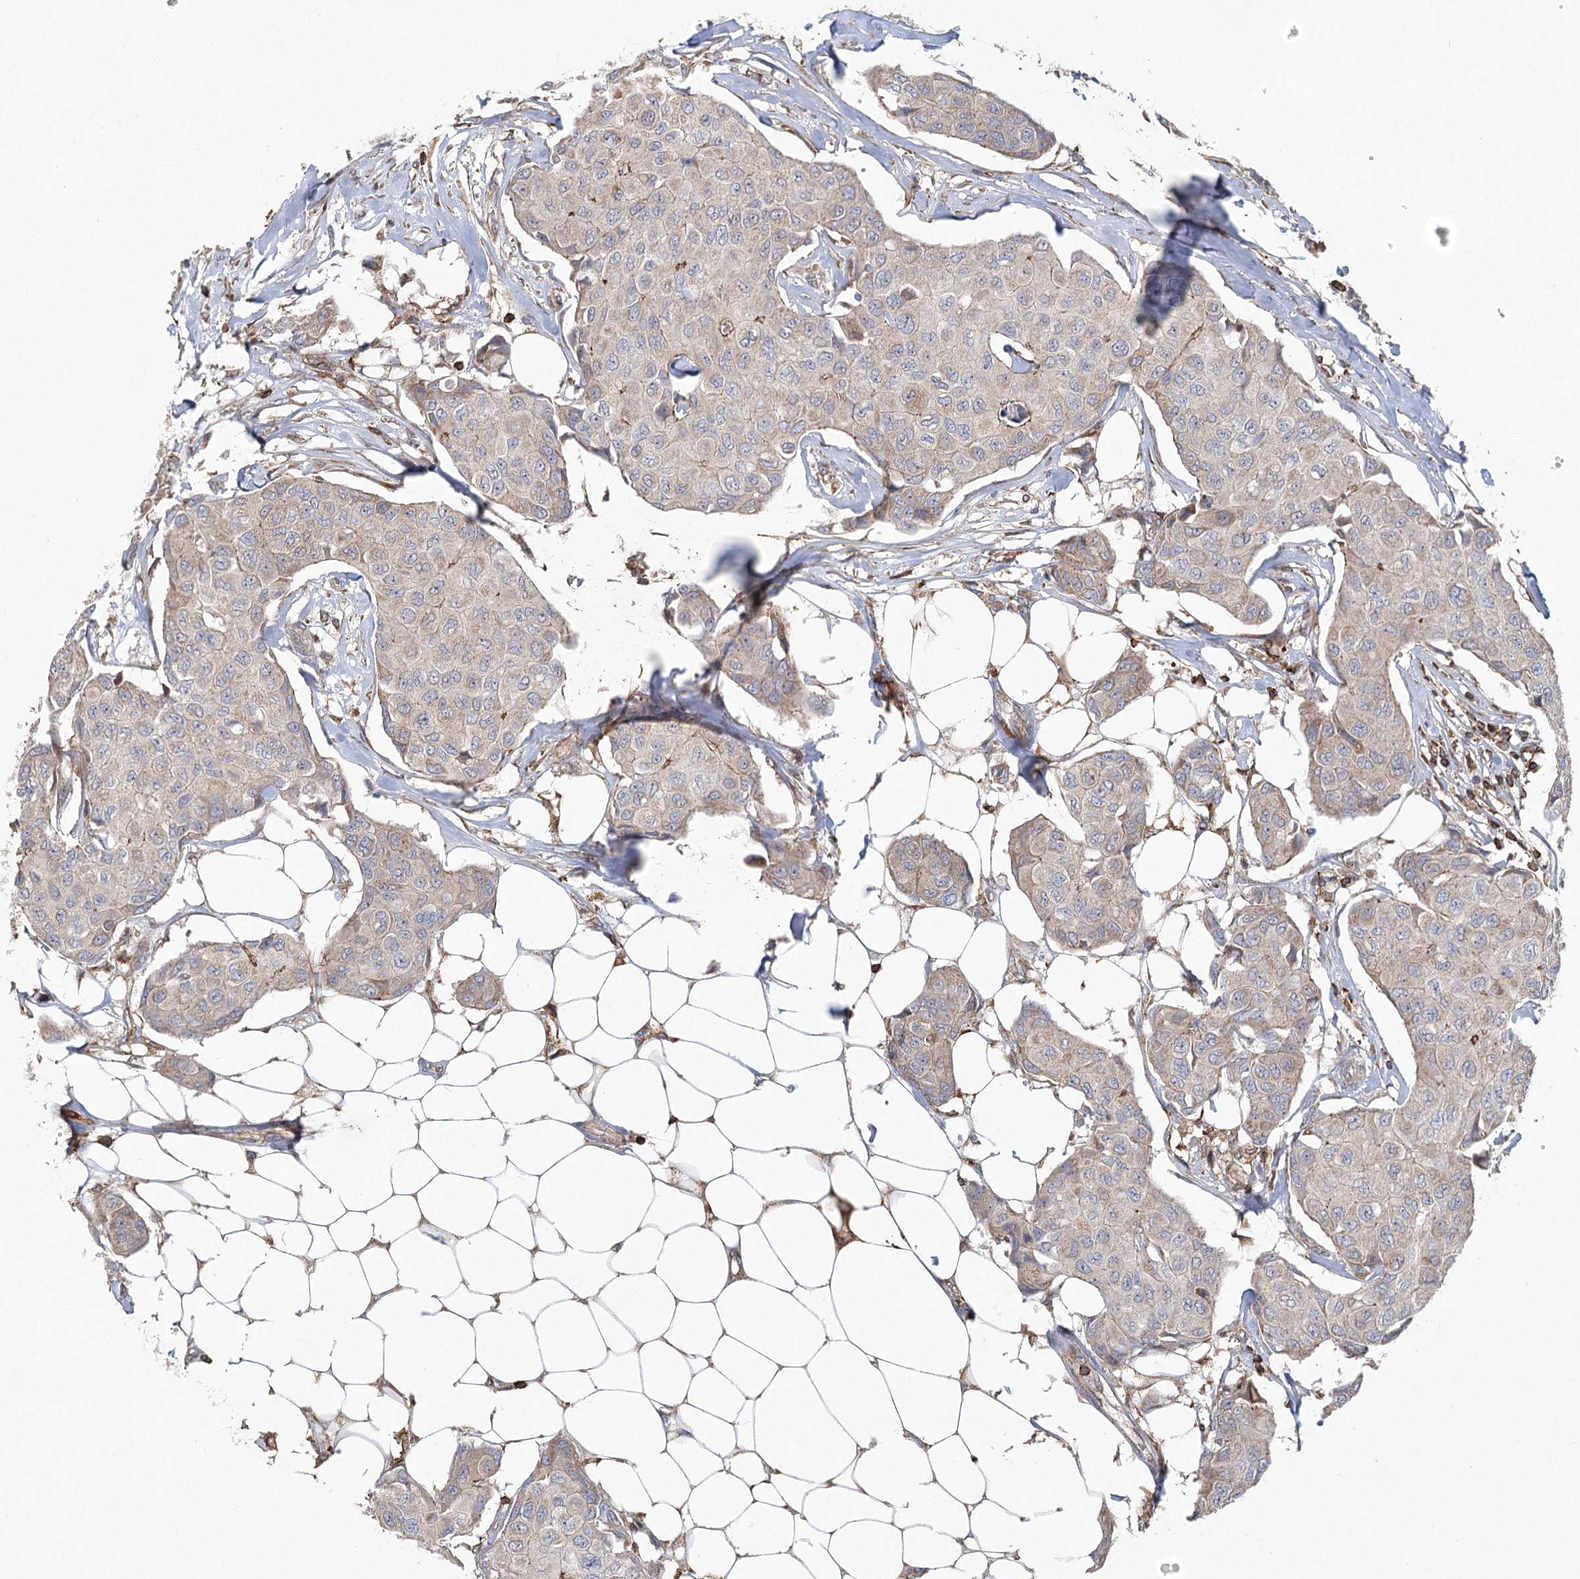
{"staining": {"intensity": "negative", "quantity": "none", "location": "none"}, "tissue": "breast cancer", "cell_type": "Tumor cells", "image_type": "cancer", "snomed": [{"axis": "morphology", "description": "Duct carcinoma"}, {"axis": "topography", "description": "Breast"}], "caption": "Human breast invasive ductal carcinoma stained for a protein using IHC displays no staining in tumor cells.", "gene": "PLEKHA7", "patient": {"sex": "female", "age": 80}}